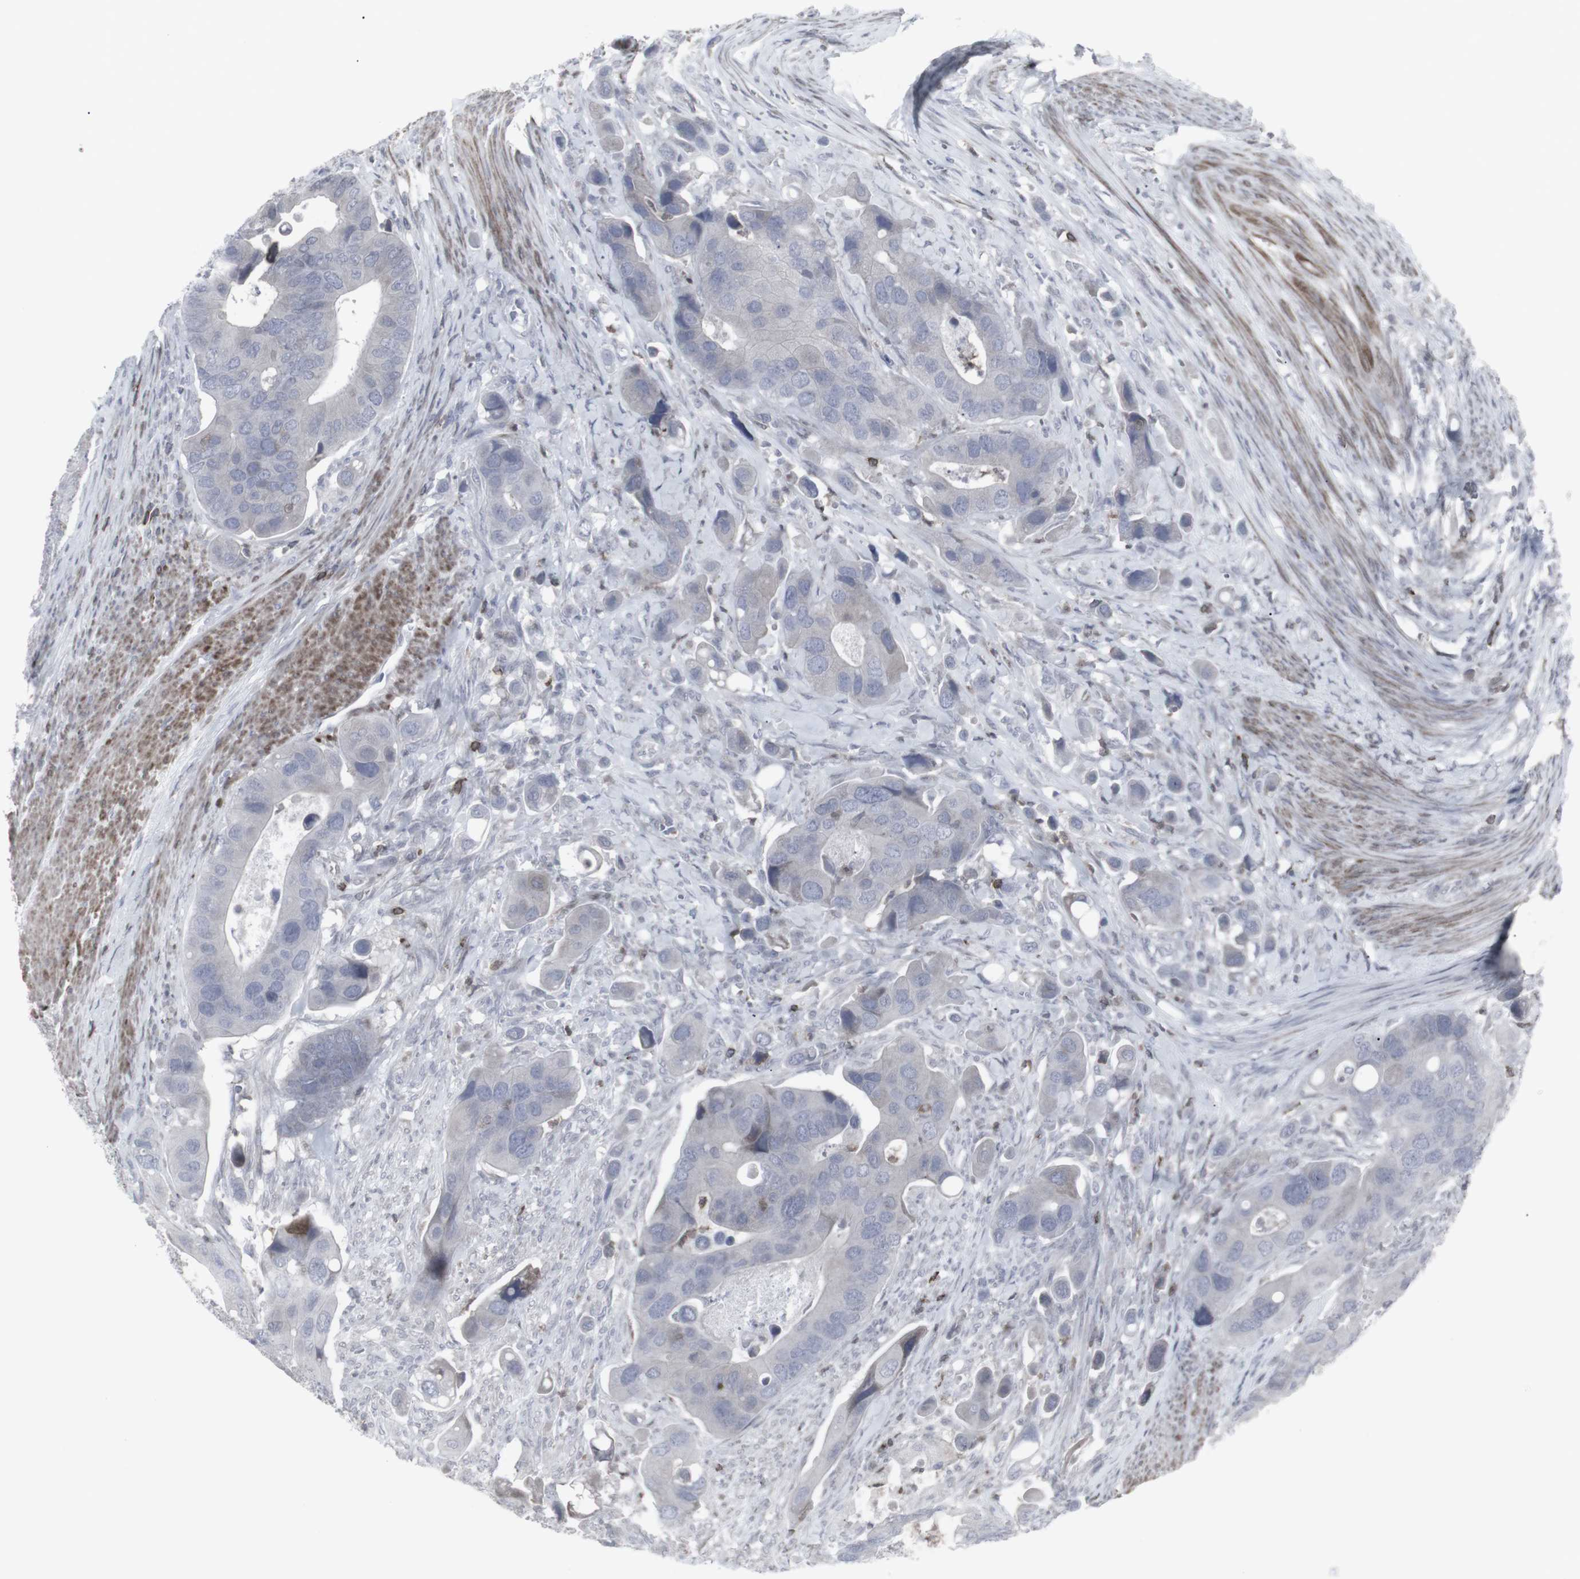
{"staining": {"intensity": "negative", "quantity": "none", "location": "none"}, "tissue": "colorectal cancer", "cell_type": "Tumor cells", "image_type": "cancer", "snomed": [{"axis": "morphology", "description": "Adenocarcinoma, NOS"}, {"axis": "topography", "description": "Rectum"}], "caption": "Immunohistochemical staining of colorectal adenocarcinoma displays no significant staining in tumor cells.", "gene": "APOBEC2", "patient": {"sex": "female", "age": 57}}